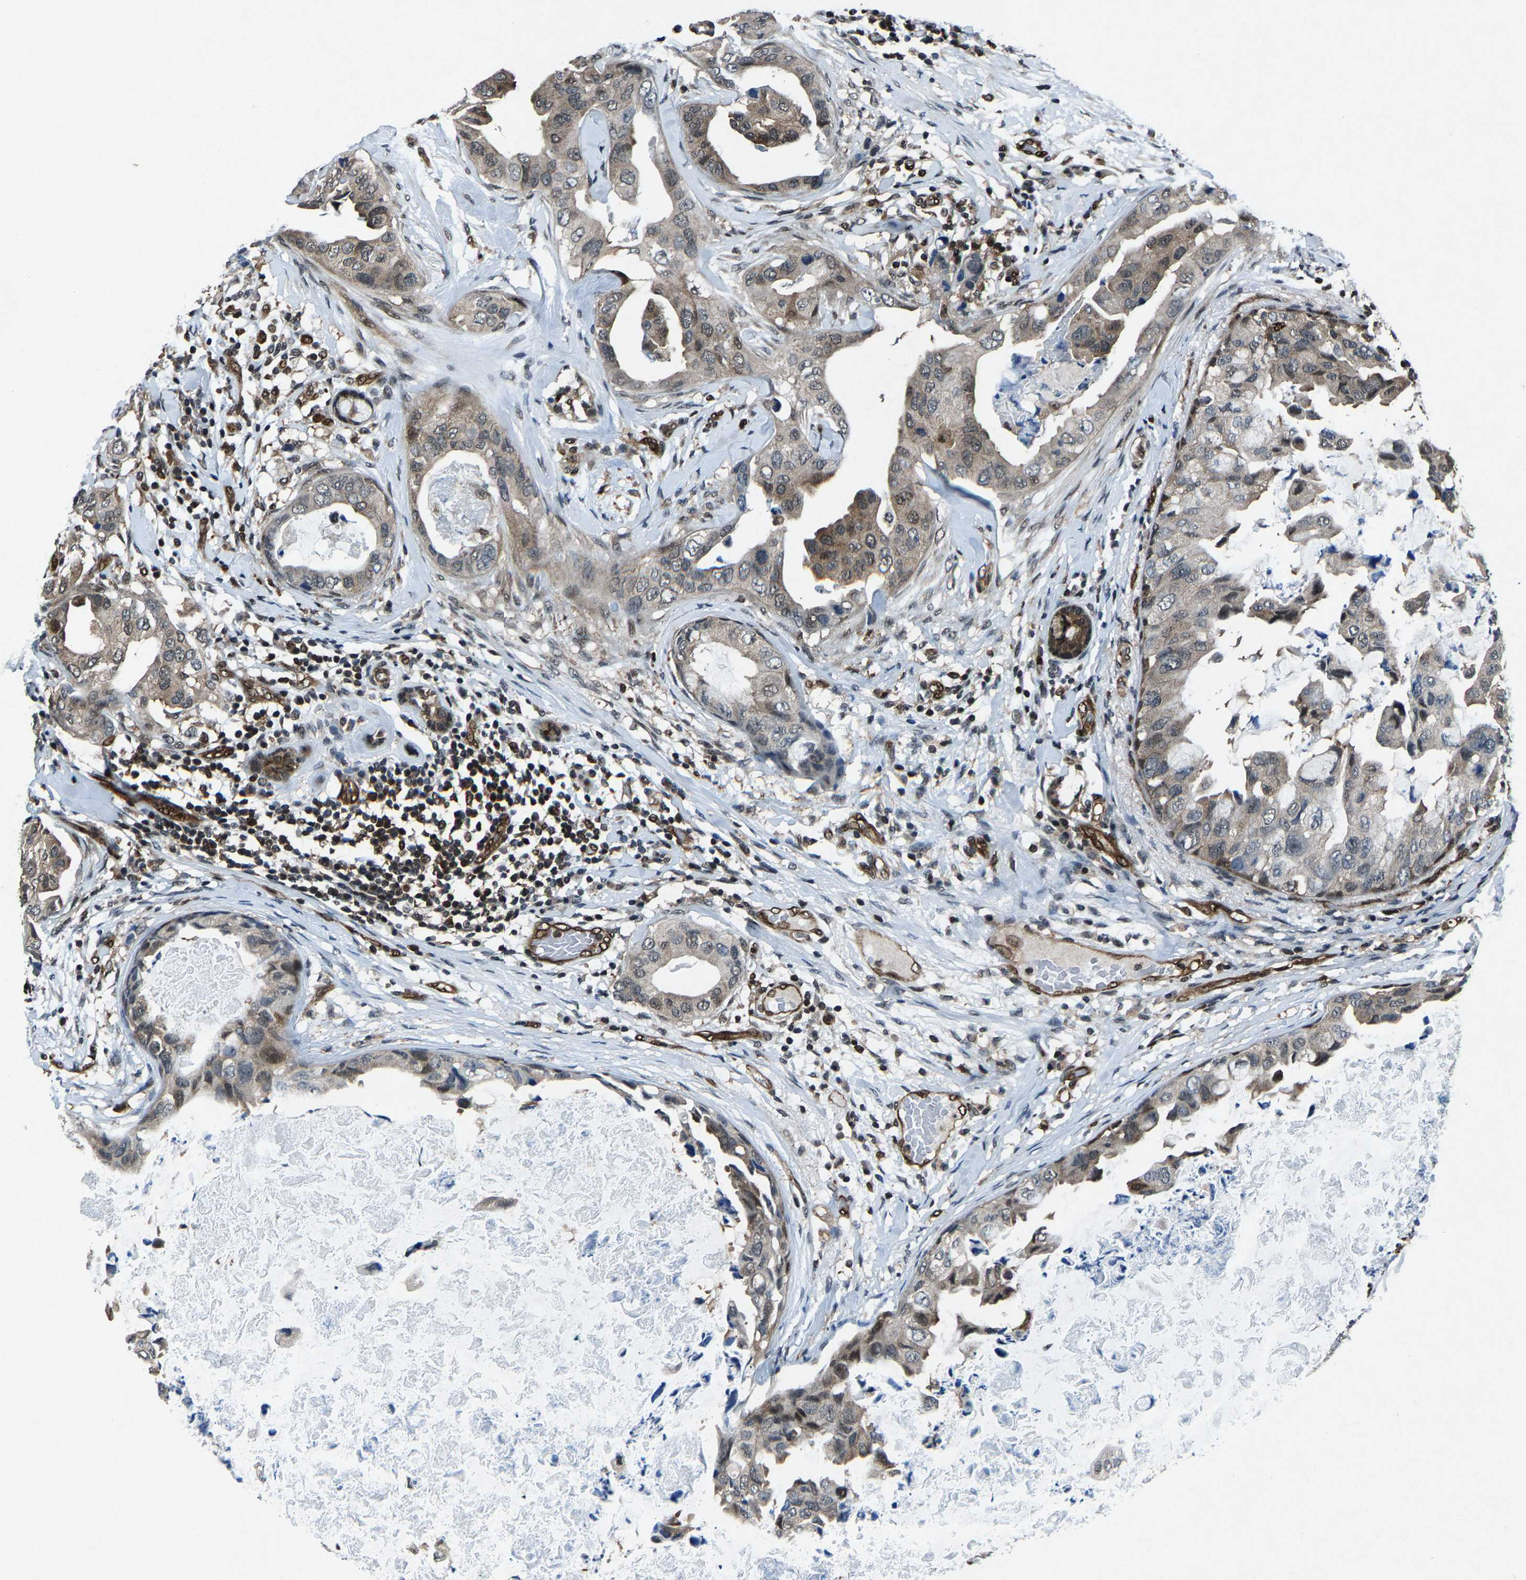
{"staining": {"intensity": "weak", "quantity": "25%-75%", "location": "cytoplasmic/membranous,nuclear"}, "tissue": "breast cancer", "cell_type": "Tumor cells", "image_type": "cancer", "snomed": [{"axis": "morphology", "description": "Duct carcinoma"}, {"axis": "topography", "description": "Breast"}], "caption": "Protein analysis of invasive ductal carcinoma (breast) tissue displays weak cytoplasmic/membranous and nuclear staining in about 25%-75% of tumor cells.", "gene": "ATXN3", "patient": {"sex": "female", "age": 40}}